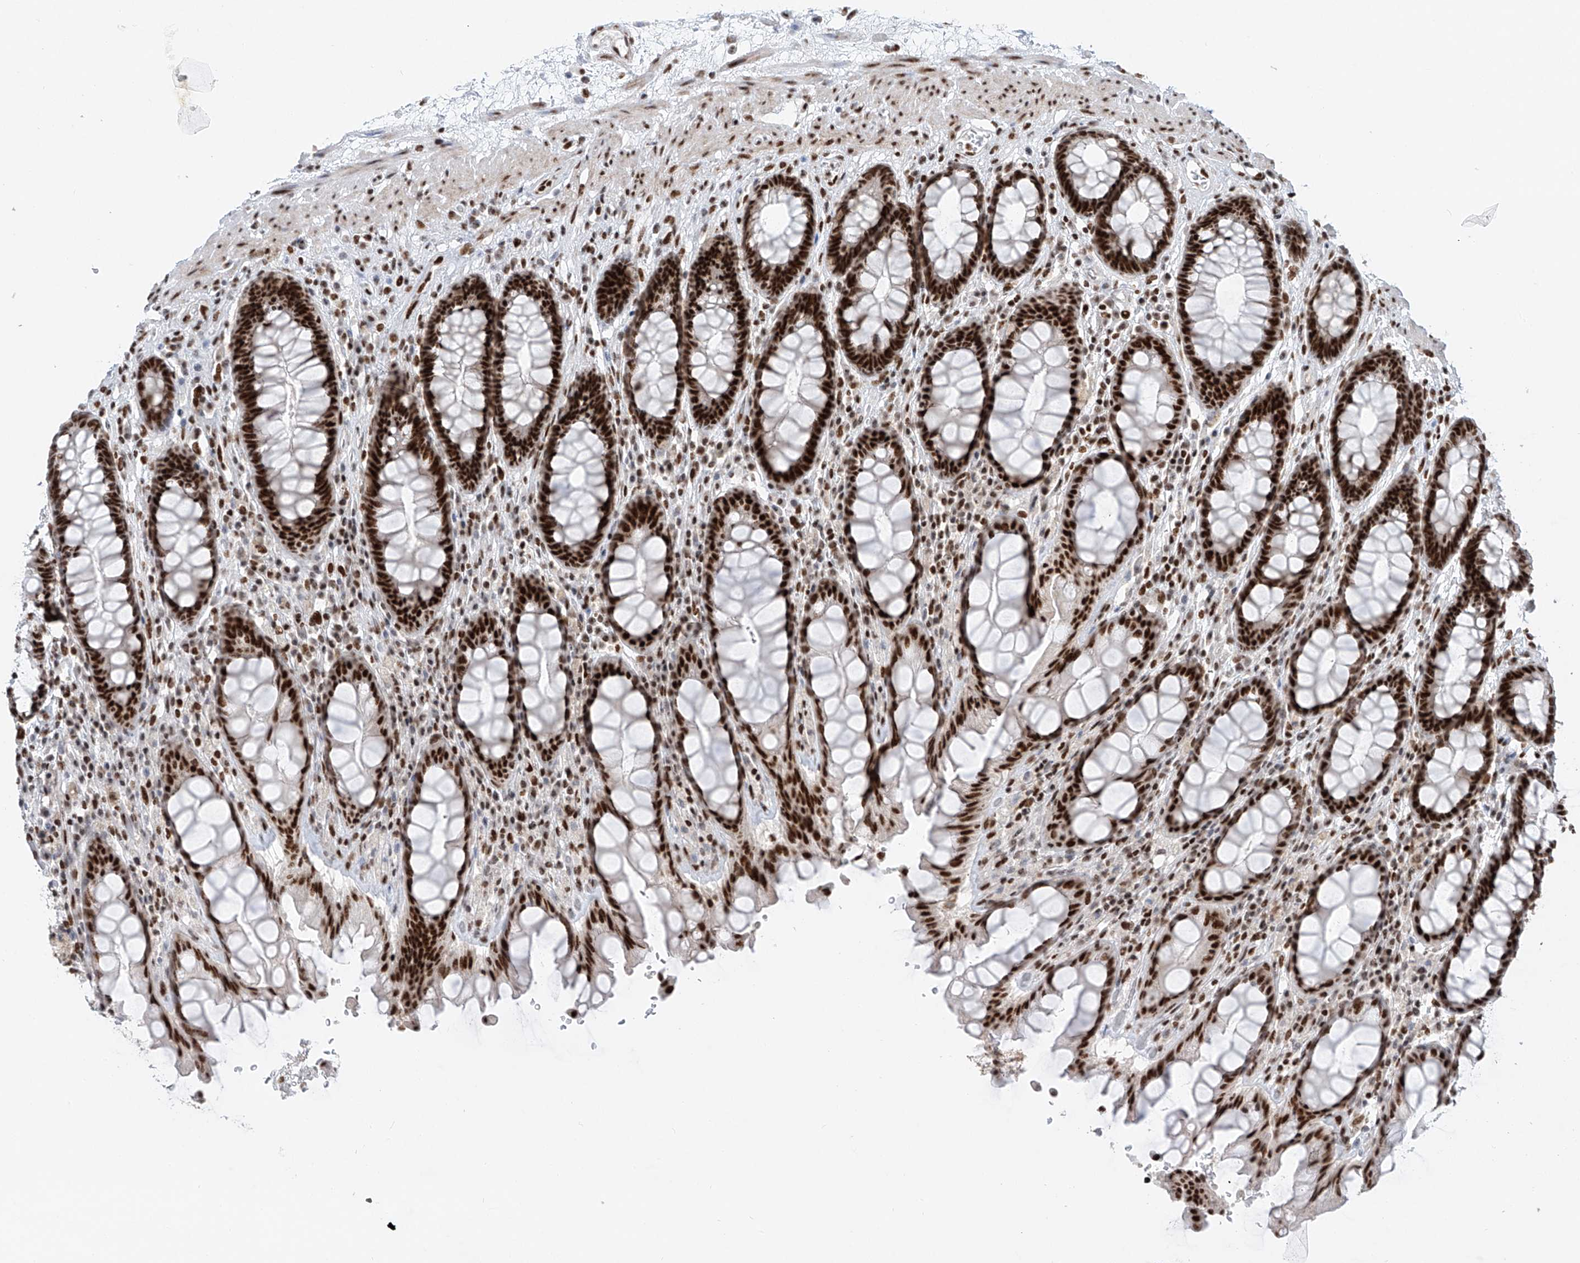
{"staining": {"intensity": "strong", "quantity": ">75%", "location": "nuclear"}, "tissue": "rectum", "cell_type": "Glandular cells", "image_type": "normal", "snomed": [{"axis": "morphology", "description": "Normal tissue, NOS"}, {"axis": "topography", "description": "Rectum"}], "caption": "Immunohistochemistry of normal rectum exhibits high levels of strong nuclear staining in about >75% of glandular cells.", "gene": "TAF4", "patient": {"sex": "male", "age": 64}}